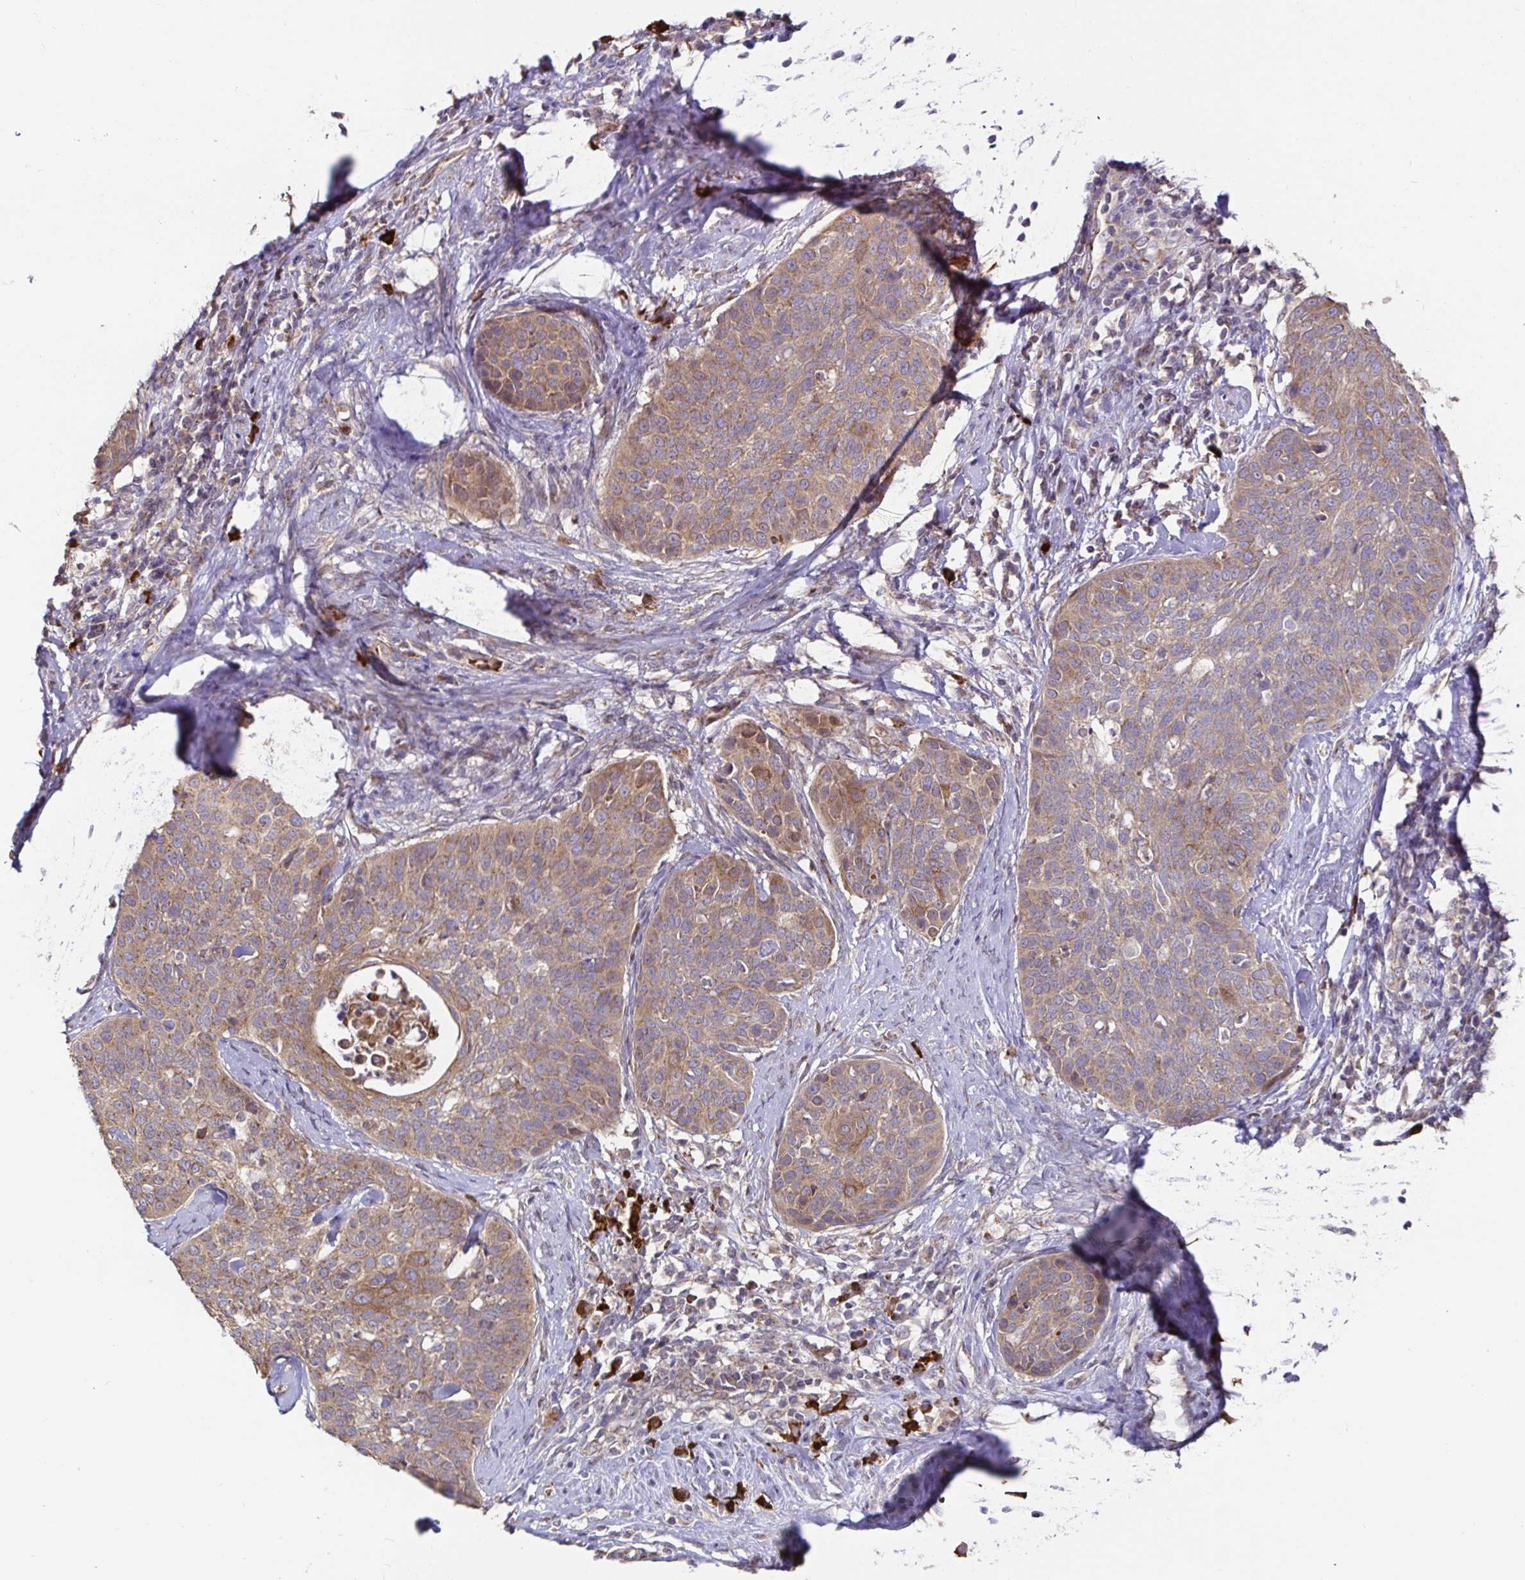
{"staining": {"intensity": "weak", "quantity": ">75%", "location": "cytoplasmic/membranous"}, "tissue": "cervical cancer", "cell_type": "Tumor cells", "image_type": "cancer", "snomed": [{"axis": "morphology", "description": "Squamous cell carcinoma, NOS"}, {"axis": "topography", "description": "Cervix"}], "caption": "Immunohistochemistry photomicrograph of neoplastic tissue: cervical squamous cell carcinoma stained using immunohistochemistry shows low levels of weak protein expression localized specifically in the cytoplasmic/membranous of tumor cells, appearing as a cytoplasmic/membranous brown color.", "gene": "ELP1", "patient": {"sex": "female", "age": 69}}